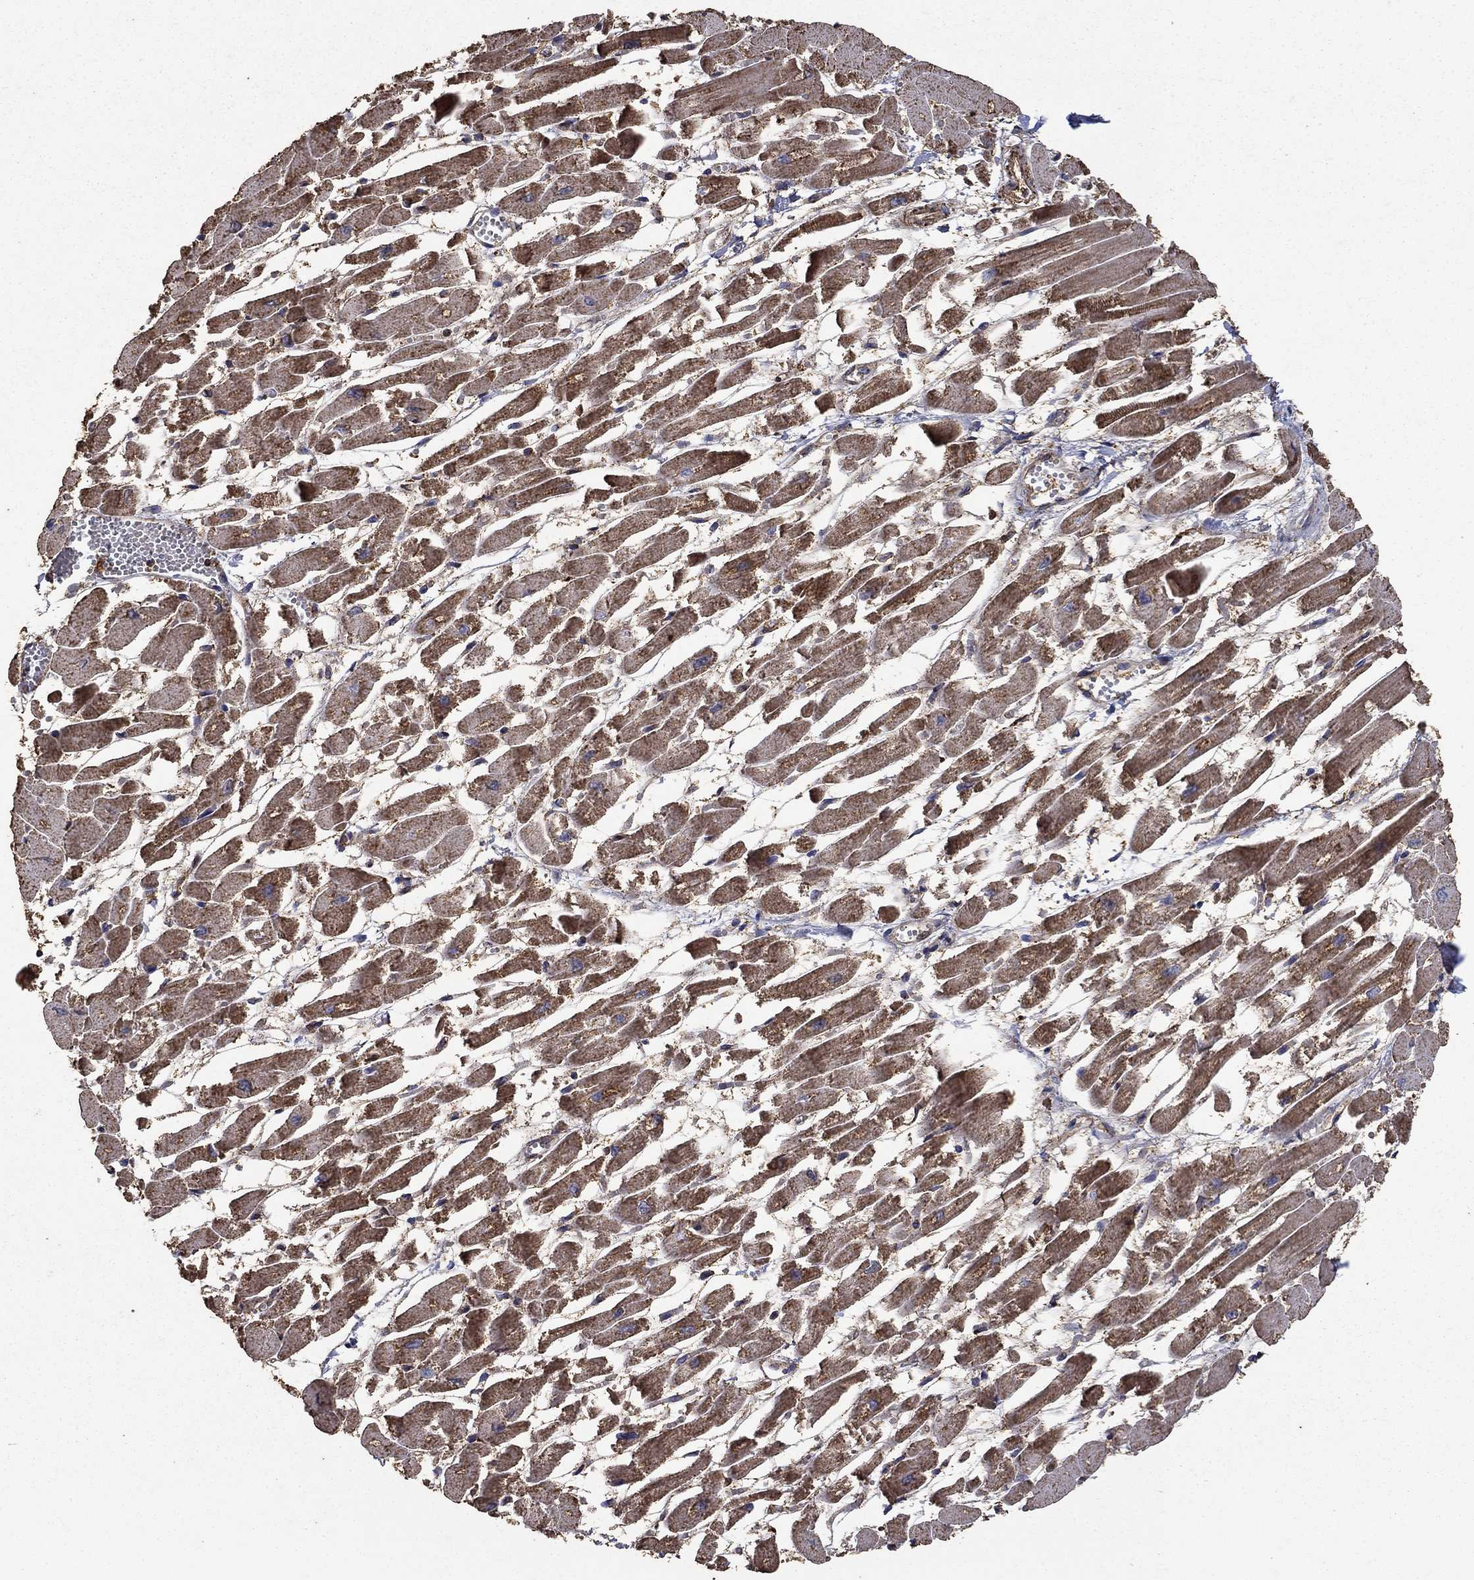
{"staining": {"intensity": "moderate", "quantity": "25%-75%", "location": "cytoplasmic/membranous"}, "tissue": "heart muscle", "cell_type": "Cardiomyocytes", "image_type": "normal", "snomed": [{"axis": "morphology", "description": "Normal tissue, NOS"}, {"axis": "topography", "description": "Heart"}], "caption": "Immunohistochemistry image of benign heart muscle: human heart muscle stained using IHC demonstrates medium levels of moderate protein expression localized specifically in the cytoplasmic/membranous of cardiomyocytes, appearing as a cytoplasmic/membranous brown color.", "gene": "IFRD1", "patient": {"sex": "female", "age": 52}}